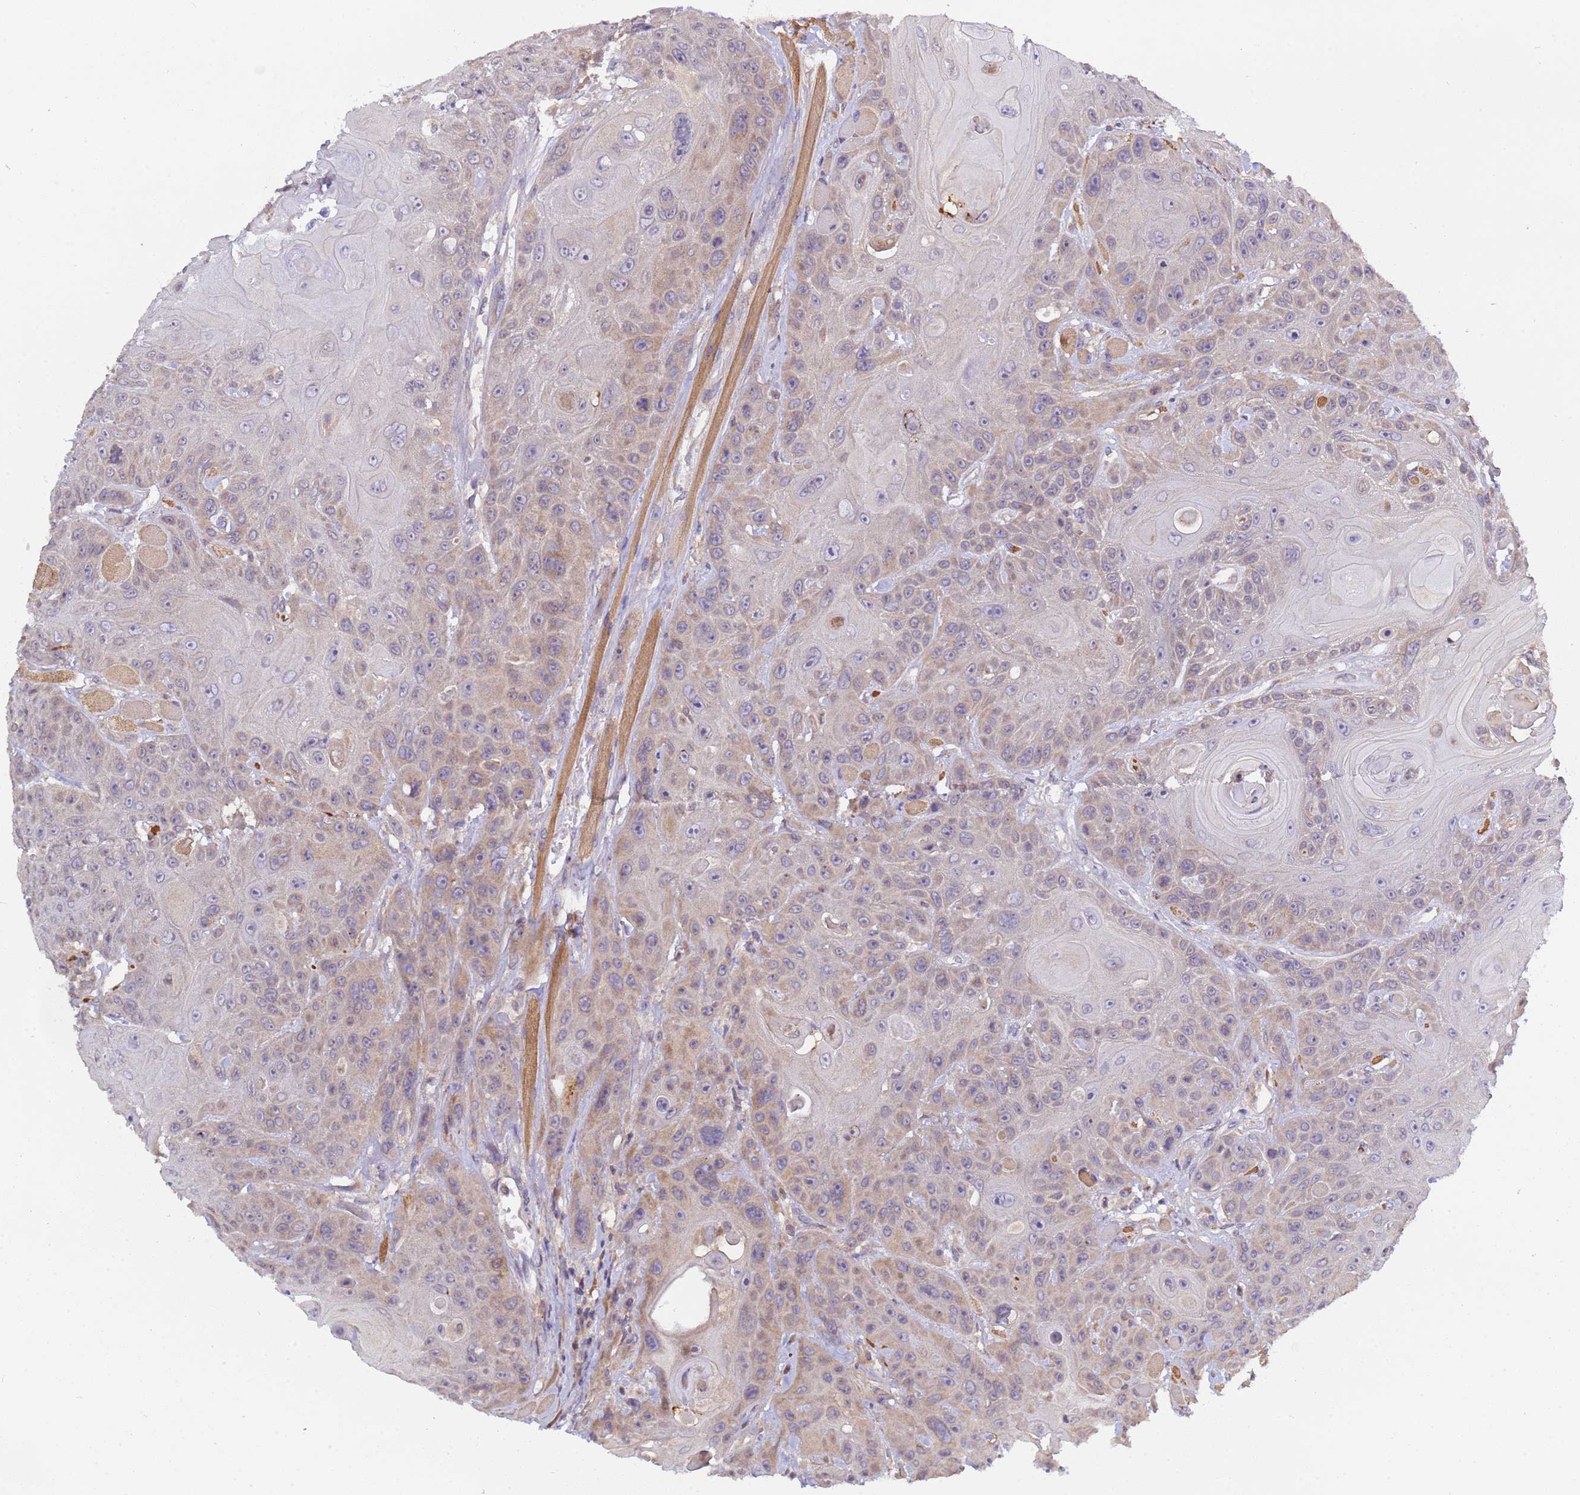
{"staining": {"intensity": "weak", "quantity": "25%-75%", "location": "cytoplasmic/membranous"}, "tissue": "head and neck cancer", "cell_type": "Tumor cells", "image_type": "cancer", "snomed": [{"axis": "morphology", "description": "Squamous cell carcinoma, NOS"}, {"axis": "topography", "description": "Head-Neck"}], "caption": "A high-resolution micrograph shows immunohistochemistry (IHC) staining of squamous cell carcinoma (head and neck), which displays weak cytoplasmic/membranous staining in approximately 25%-75% of tumor cells. Nuclei are stained in blue.", "gene": "ELMOD2", "patient": {"sex": "female", "age": 59}}